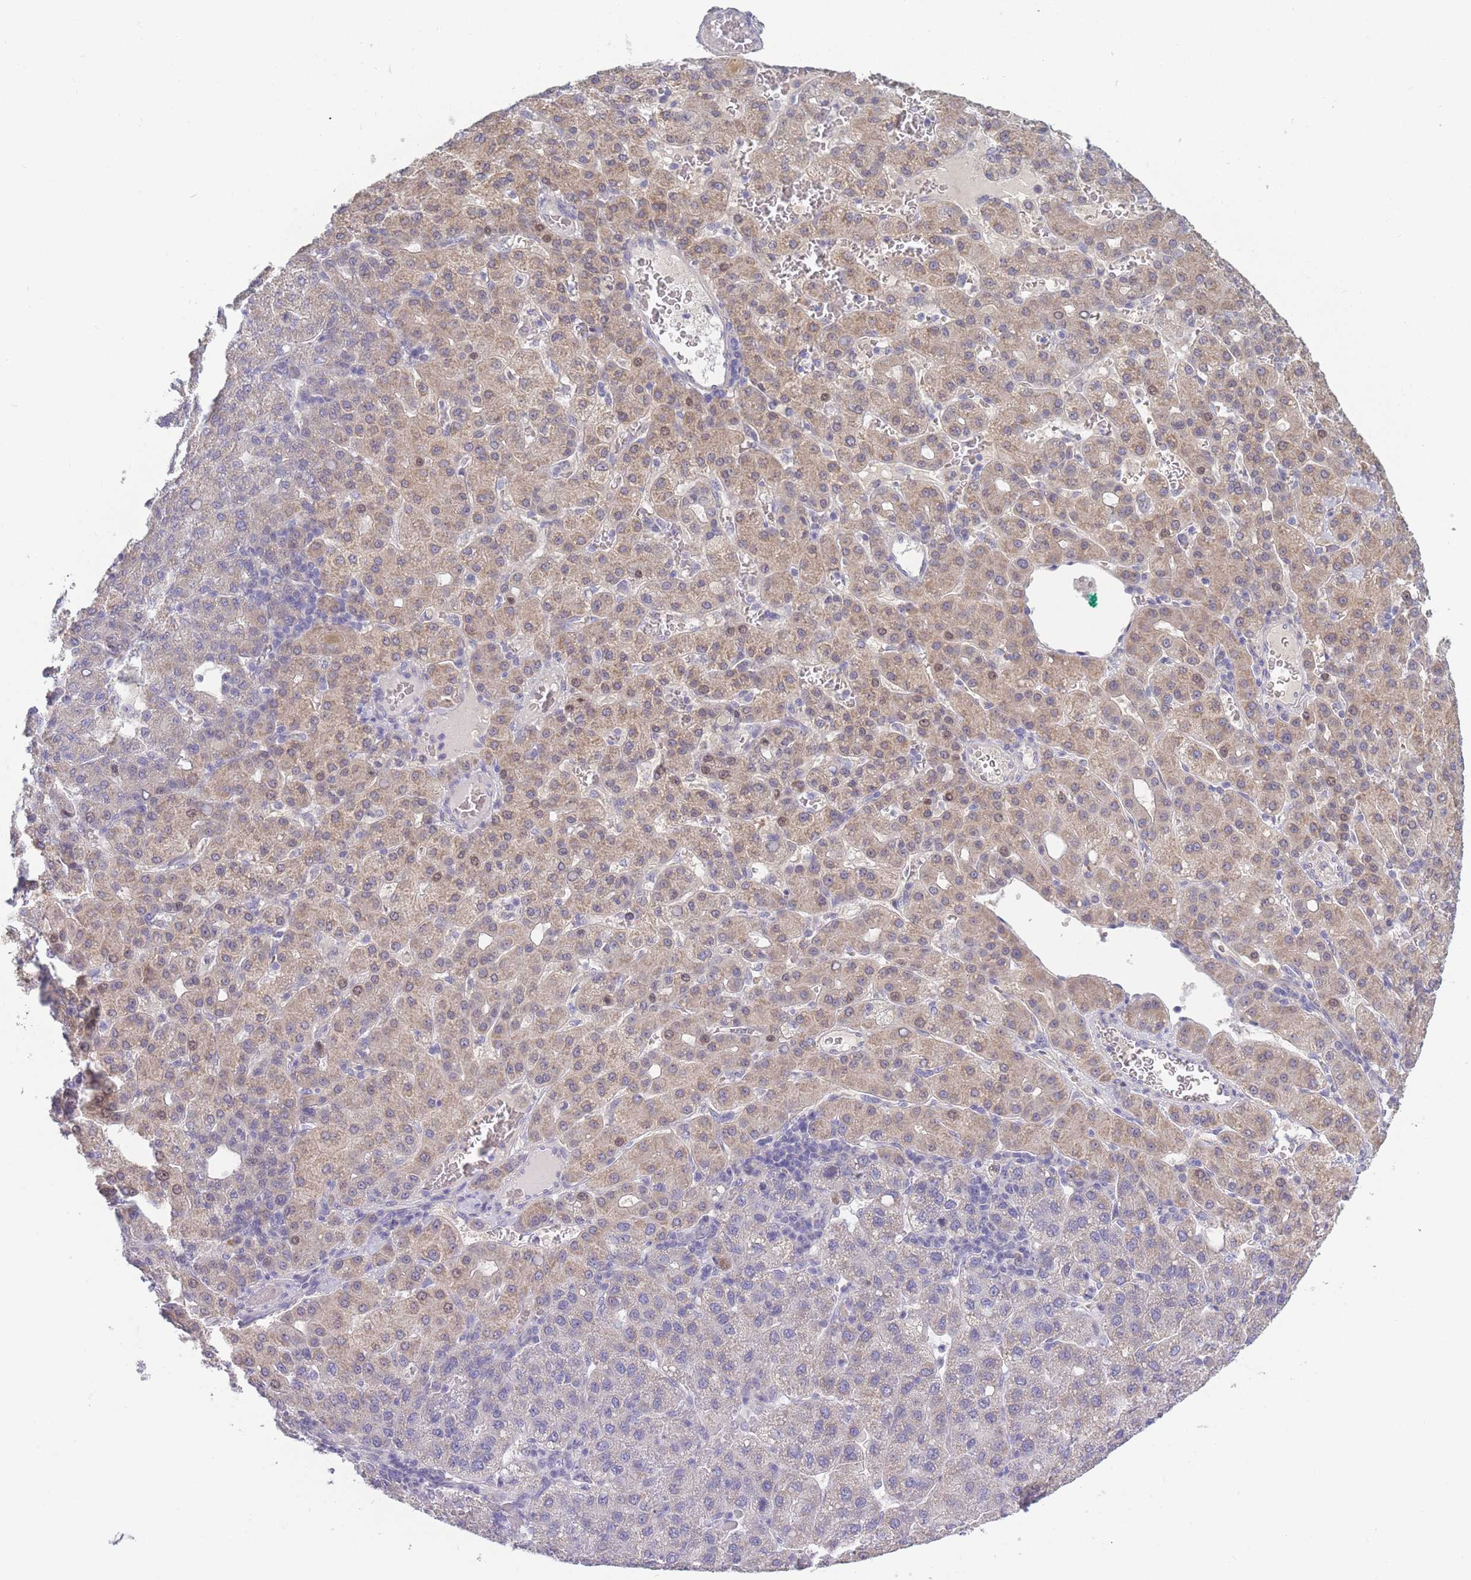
{"staining": {"intensity": "weak", "quantity": "25%-75%", "location": "cytoplasmic/membranous,nuclear"}, "tissue": "liver cancer", "cell_type": "Tumor cells", "image_type": "cancer", "snomed": [{"axis": "morphology", "description": "Carcinoma, Hepatocellular, NOS"}, {"axis": "topography", "description": "Liver"}], "caption": "The photomicrograph shows a brown stain indicating the presence of a protein in the cytoplasmic/membranous and nuclear of tumor cells in hepatocellular carcinoma (liver).", "gene": "FAM227B", "patient": {"sex": "male", "age": 65}}